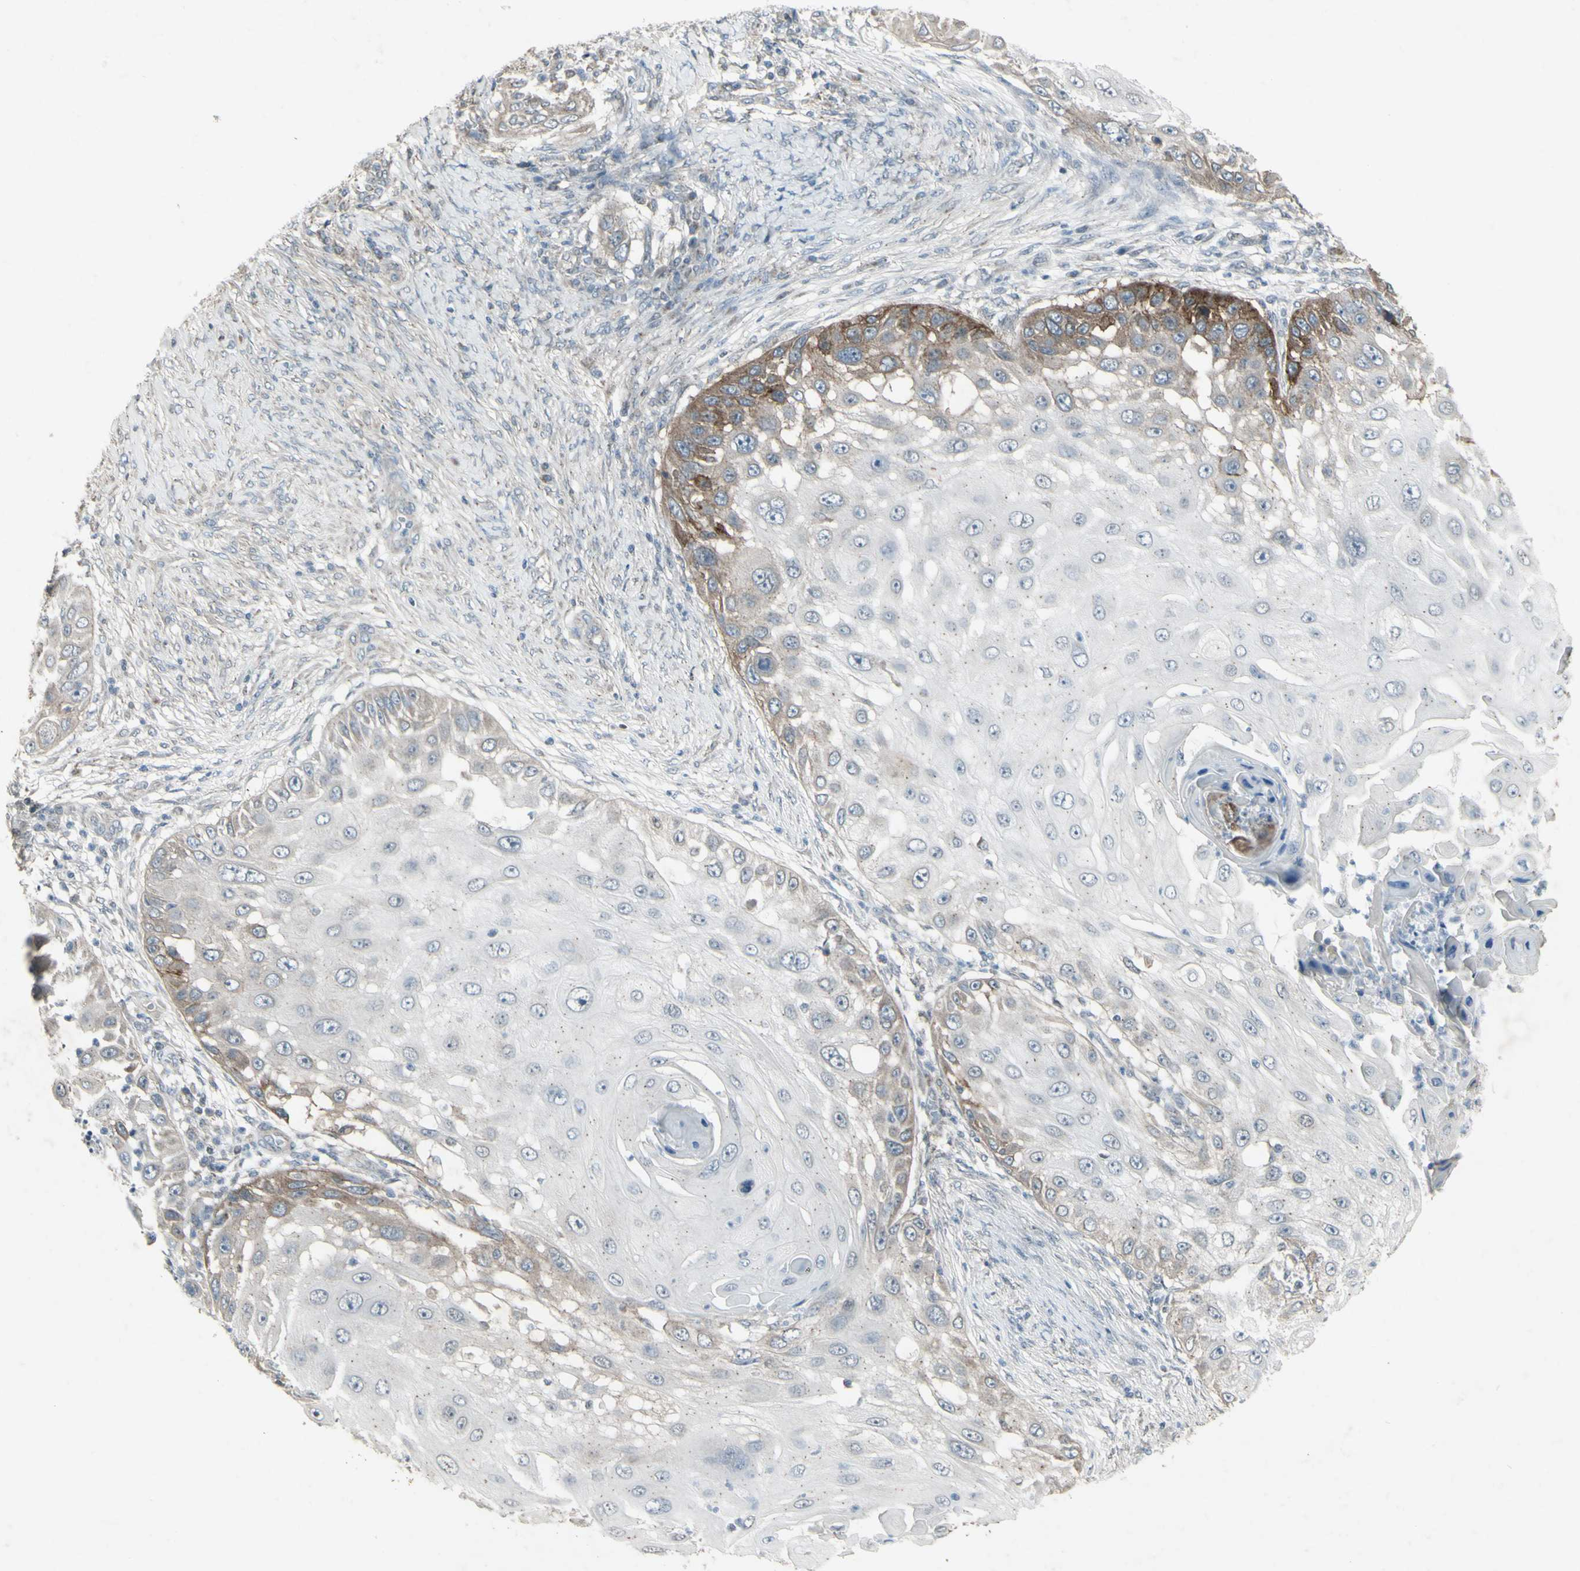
{"staining": {"intensity": "moderate", "quantity": "<25%", "location": "cytoplasmic/membranous"}, "tissue": "skin cancer", "cell_type": "Tumor cells", "image_type": "cancer", "snomed": [{"axis": "morphology", "description": "Squamous cell carcinoma, NOS"}, {"axis": "topography", "description": "Skin"}], "caption": "Immunohistochemical staining of human skin cancer shows low levels of moderate cytoplasmic/membranous protein staining in approximately <25% of tumor cells.", "gene": "FXYD3", "patient": {"sex": "female", "age": 44}}